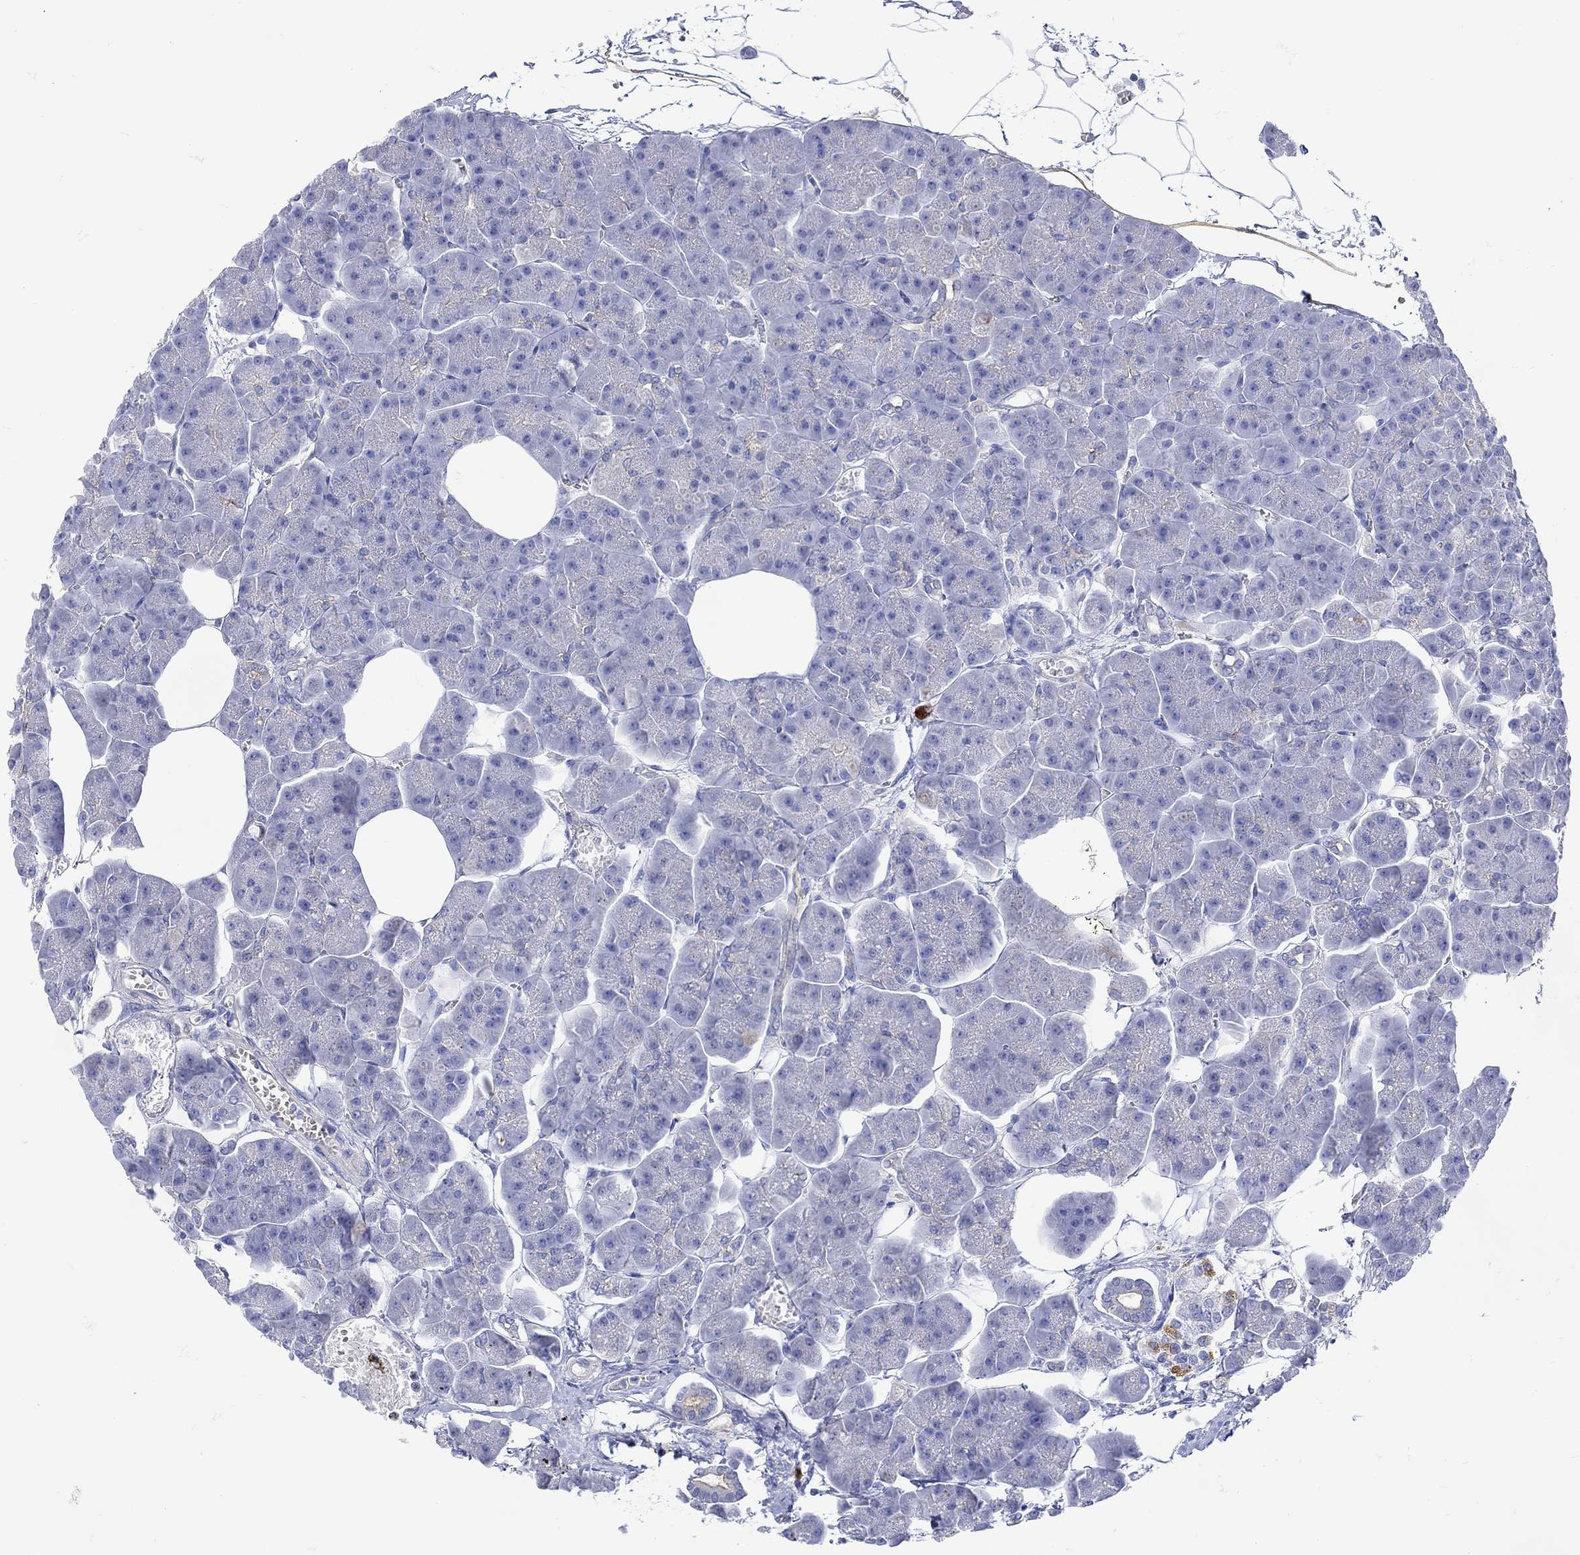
{"staining": {"intensity": "negative", "quantity": "none", "location": "none"}, "tissue": "pancreas", "cell_type": "Exocrine glandular cells", "image_type": "normal", "snomed": [{"axis": "morphology", "description": "Normal tissue, NOS"}, {"axis": "topography", "description": "Adipose tissue"}, {"axis": "topography", "description": "Pancreas"}, {"axis": "topography", "description": "Peripheral nerve tissue"}], "caption": "This micrograph is of unremarkable pancreas stained with immunohistochemistry (IHC) to label a protein in brown with the nuclei are counter-stained blue. There is no staining in exocrine glandular cells.", "gene": "ANKMY1", "patient": {"sex": "female", "age": 58}}